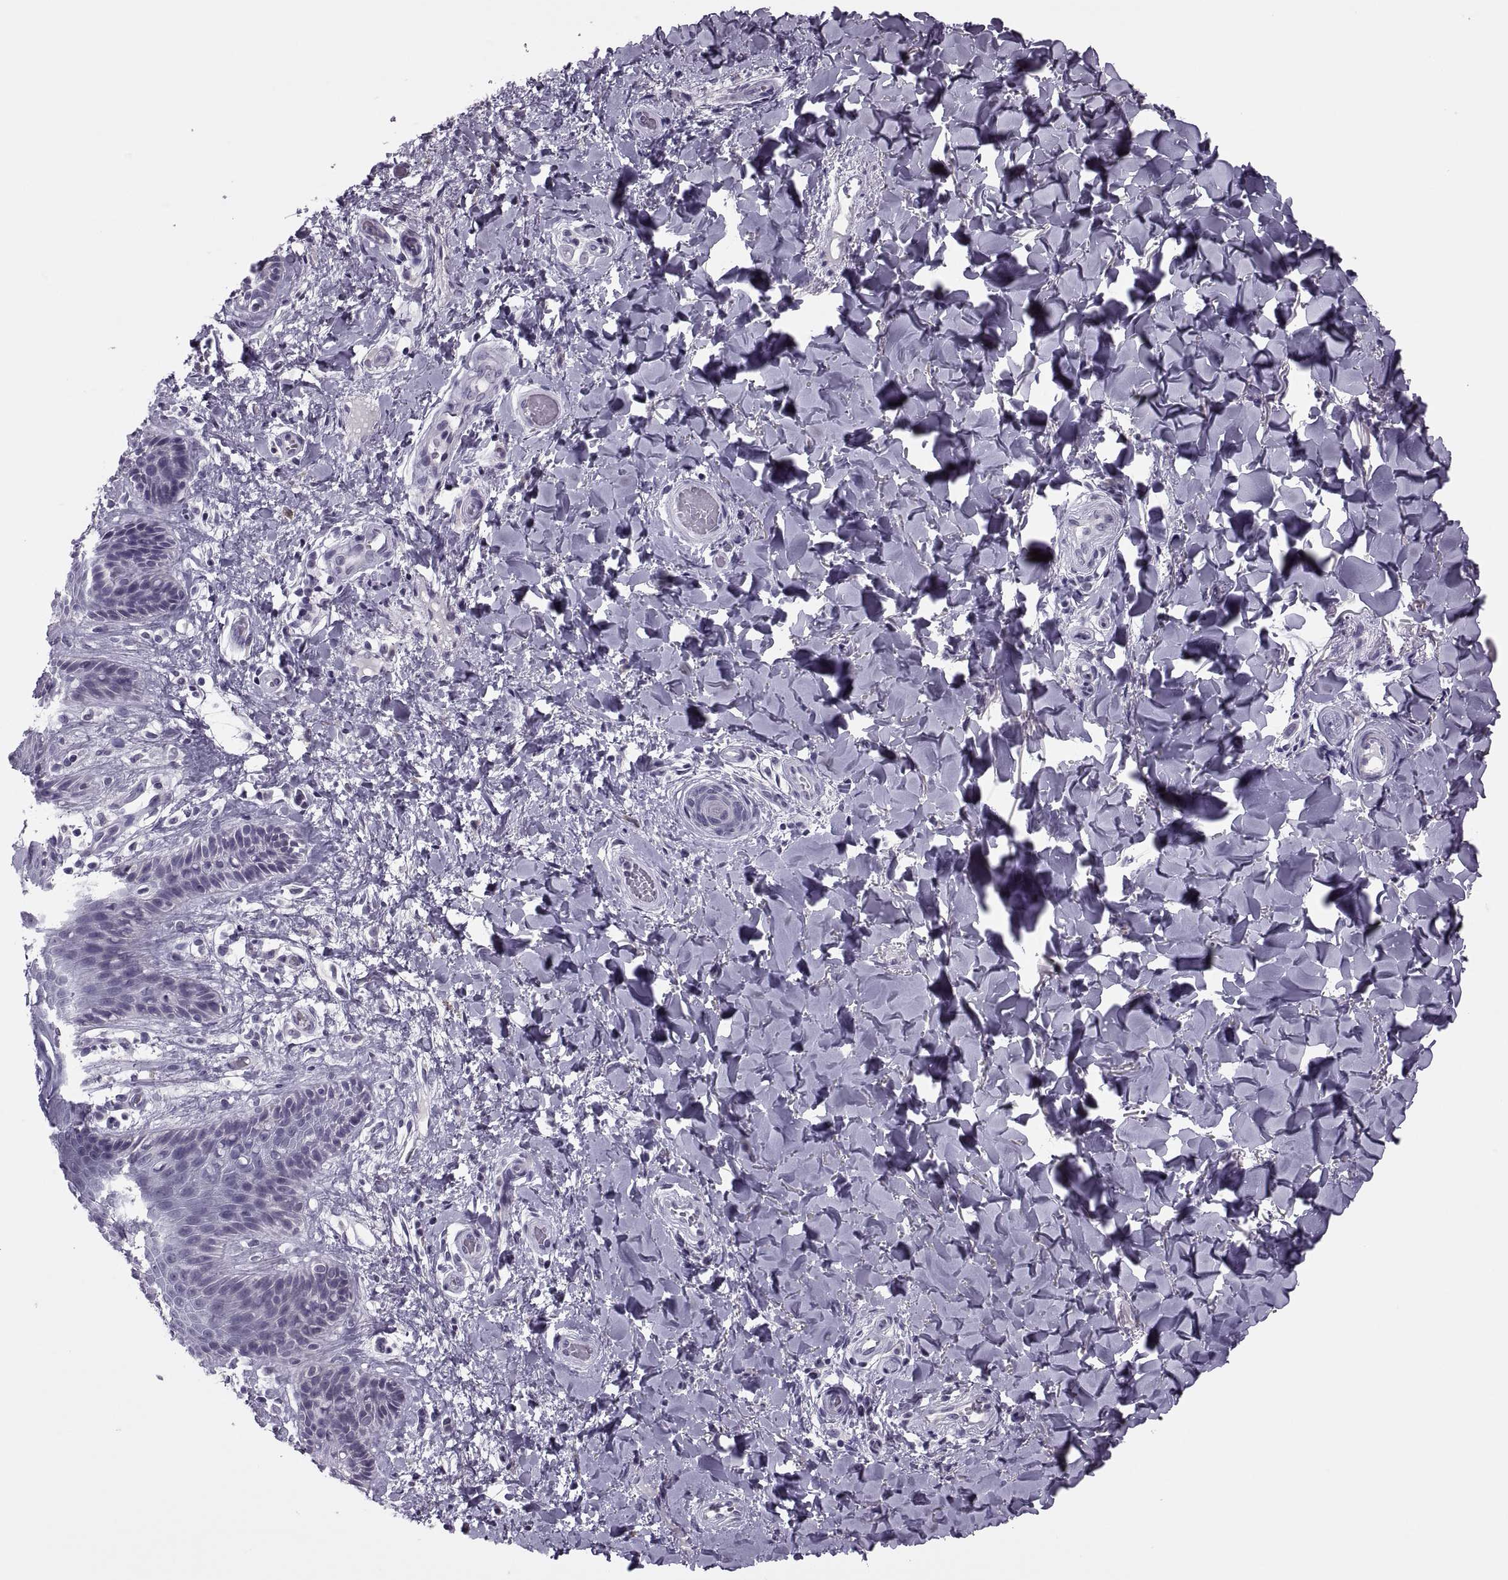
{"staining": {"intensity": "negative", "quantity": "none", "location": "none"}, "tissue": "skin", "cell_type": "Epidermal cells", "image_type": "normal", "snomed": [{"axis": "morphology", "description": "Normal tissue, NOS"}, {"axis": "topography", "description": "Anal"}], "caption": "The immunohistochemistry (IHC) image has no significant staining in epidermal cells of skin.", "gene": "SYNGR4", "patient": {"sex": "male", "age": 36}}